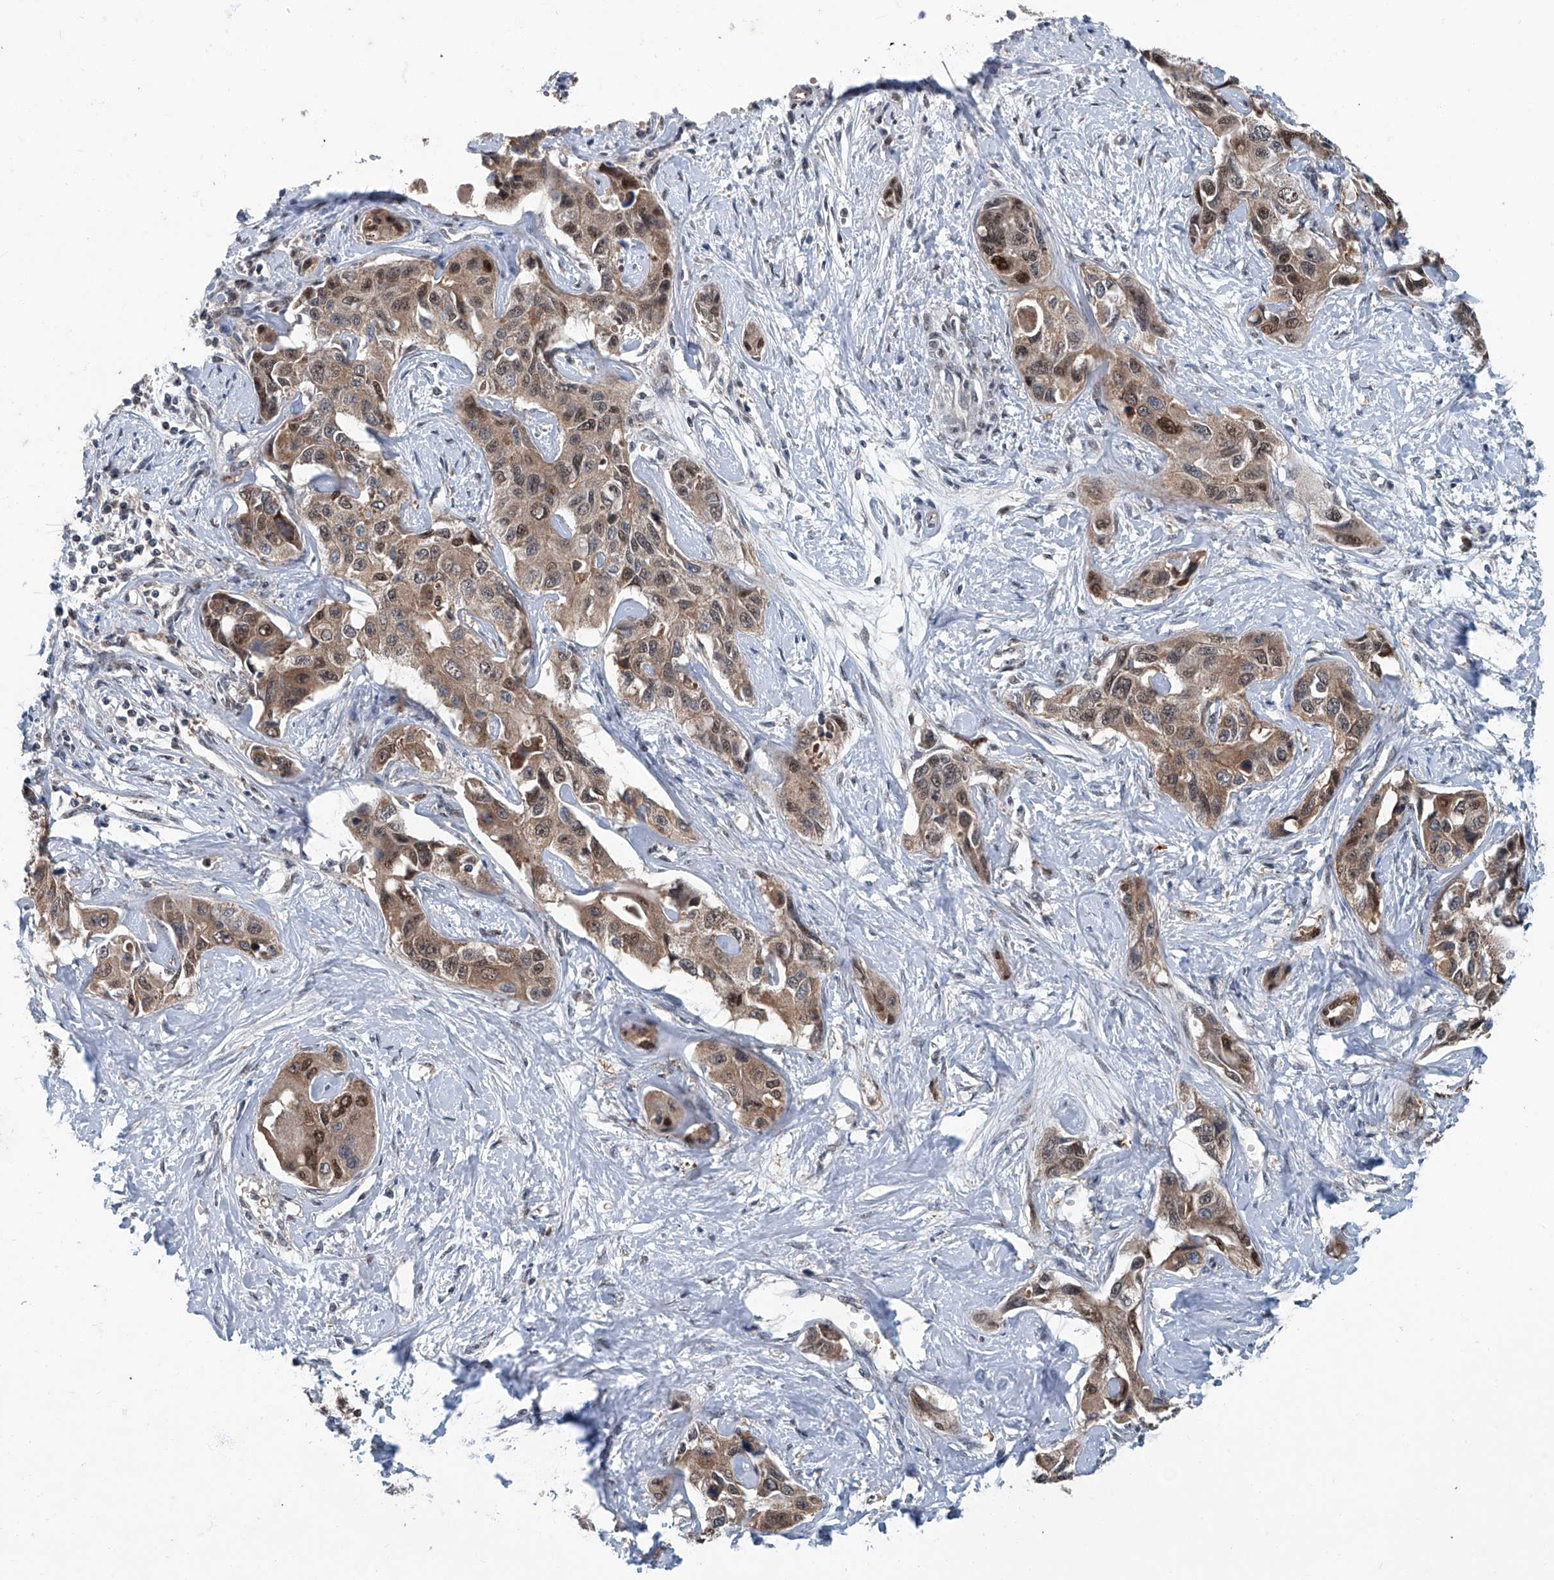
{"staining": {"intensity": "weak", "quantity": ">75%", "location": "cytoplasmic/membranous,nuclear"}, "tissue": "liver cancer", "cell_type": "Tumor cells", "image_type": "cancer", "snomed": [{"axis": "morphology", "description": "Cholangiocarcinoma"}, {"axis": "topography", "description": "Liver"}], "caption": "A brown stain highlights weak cytoplasmic/membranous and nuclear staining of a protein in liver cancer tumor cells.", "gene": "CLK1", "patient": {"sex": "male", "age": 59}}